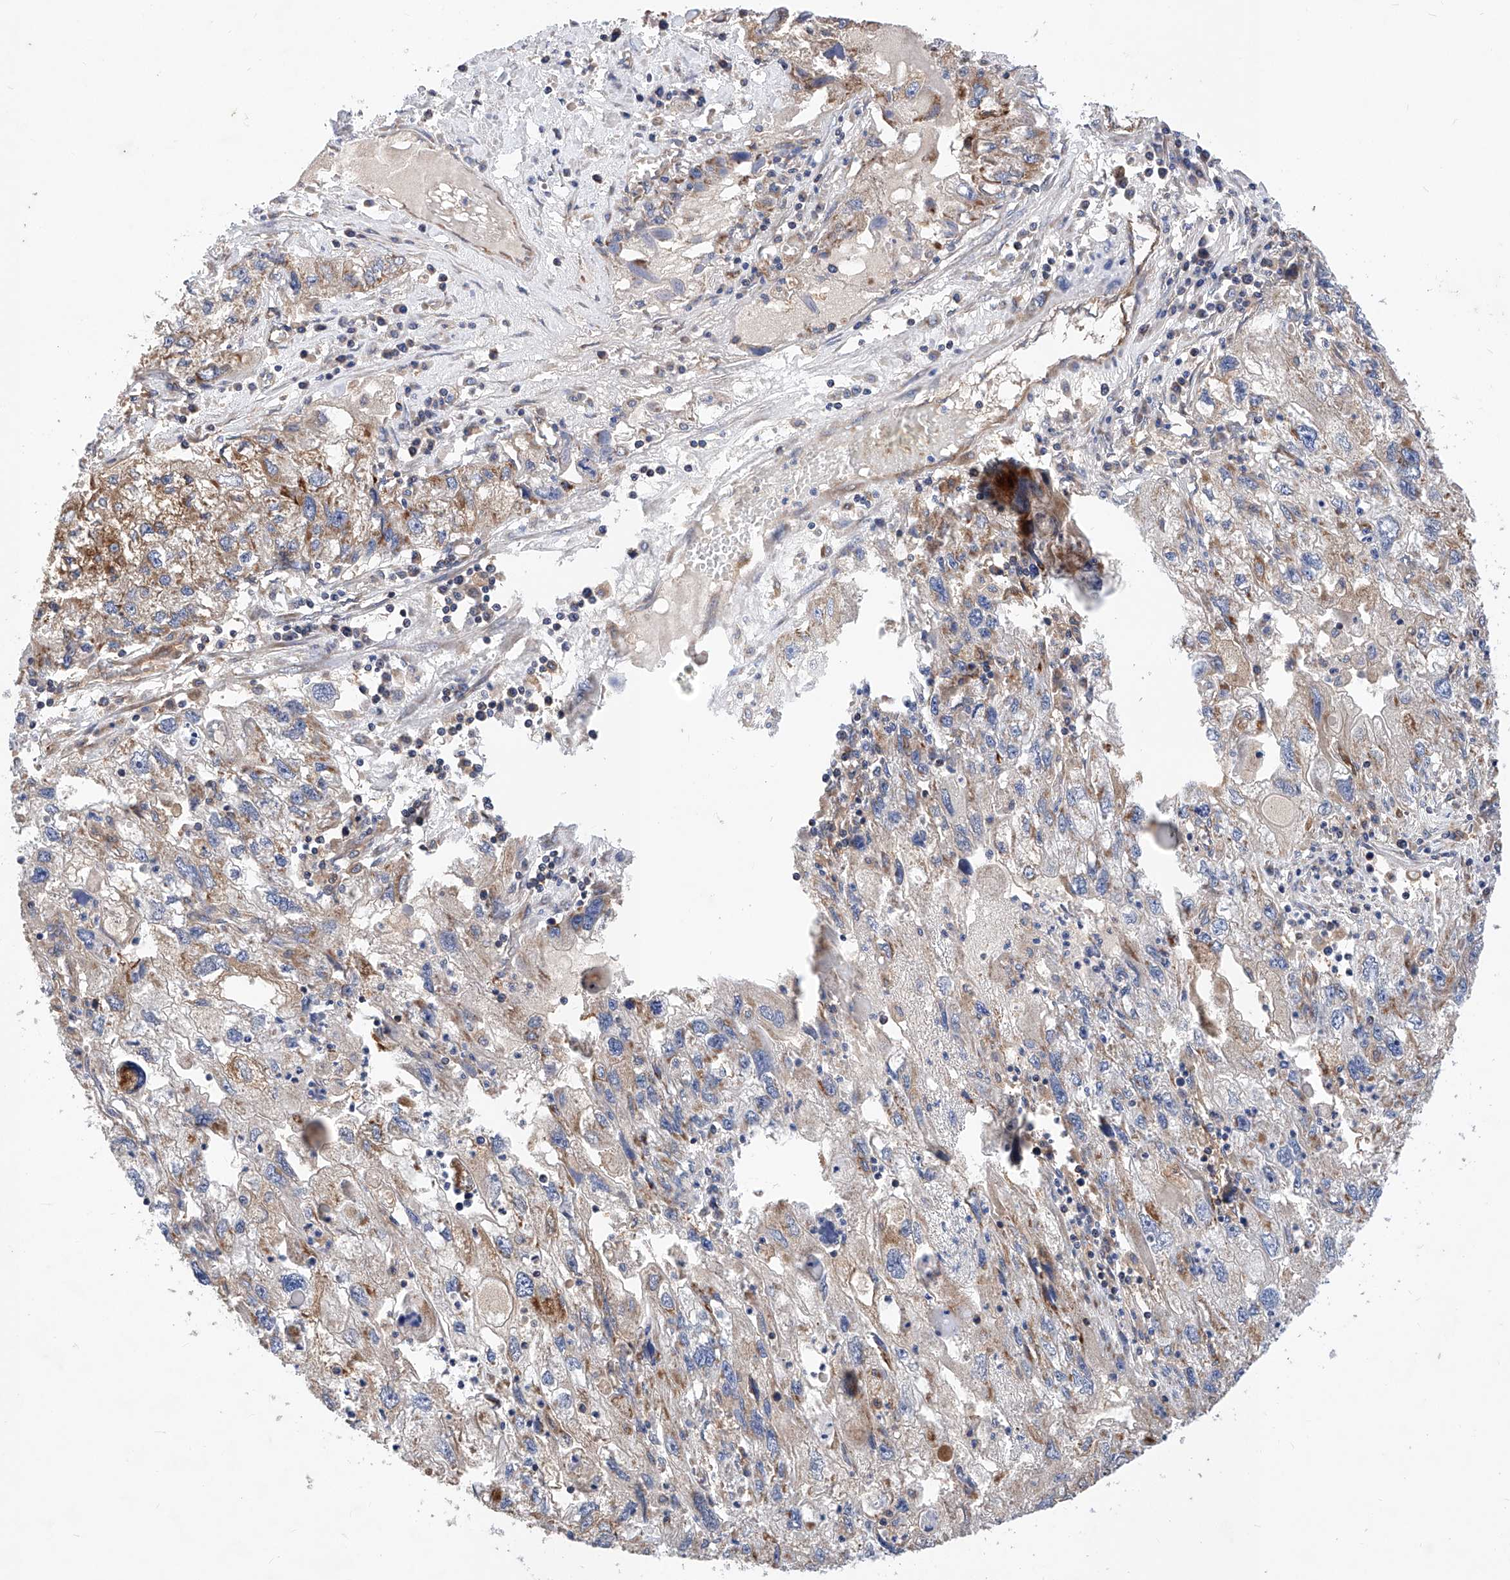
{"staining": {"intensity": "moderate", "quantity": "<25%", "location": "cytoplasmic/membranous"}, "tissue": "endometrial cancer", "cell_type": "Tumor cells", "image_type": "cancer", "snomed": [{"axis": "morphology", "description": "Adenocarcinoma, NOS"}, {"axis": "topography", "description": "Endometrium"}], "caption": "Immunohistochemical staining of human adenocarcinoma (endometrial) demonstrates moderate cytoplasmic/membranous protein positivity in about <25% of tumor cells.", "gene": "NR1D1", "patient": {"sex": "female", "age": 49}}